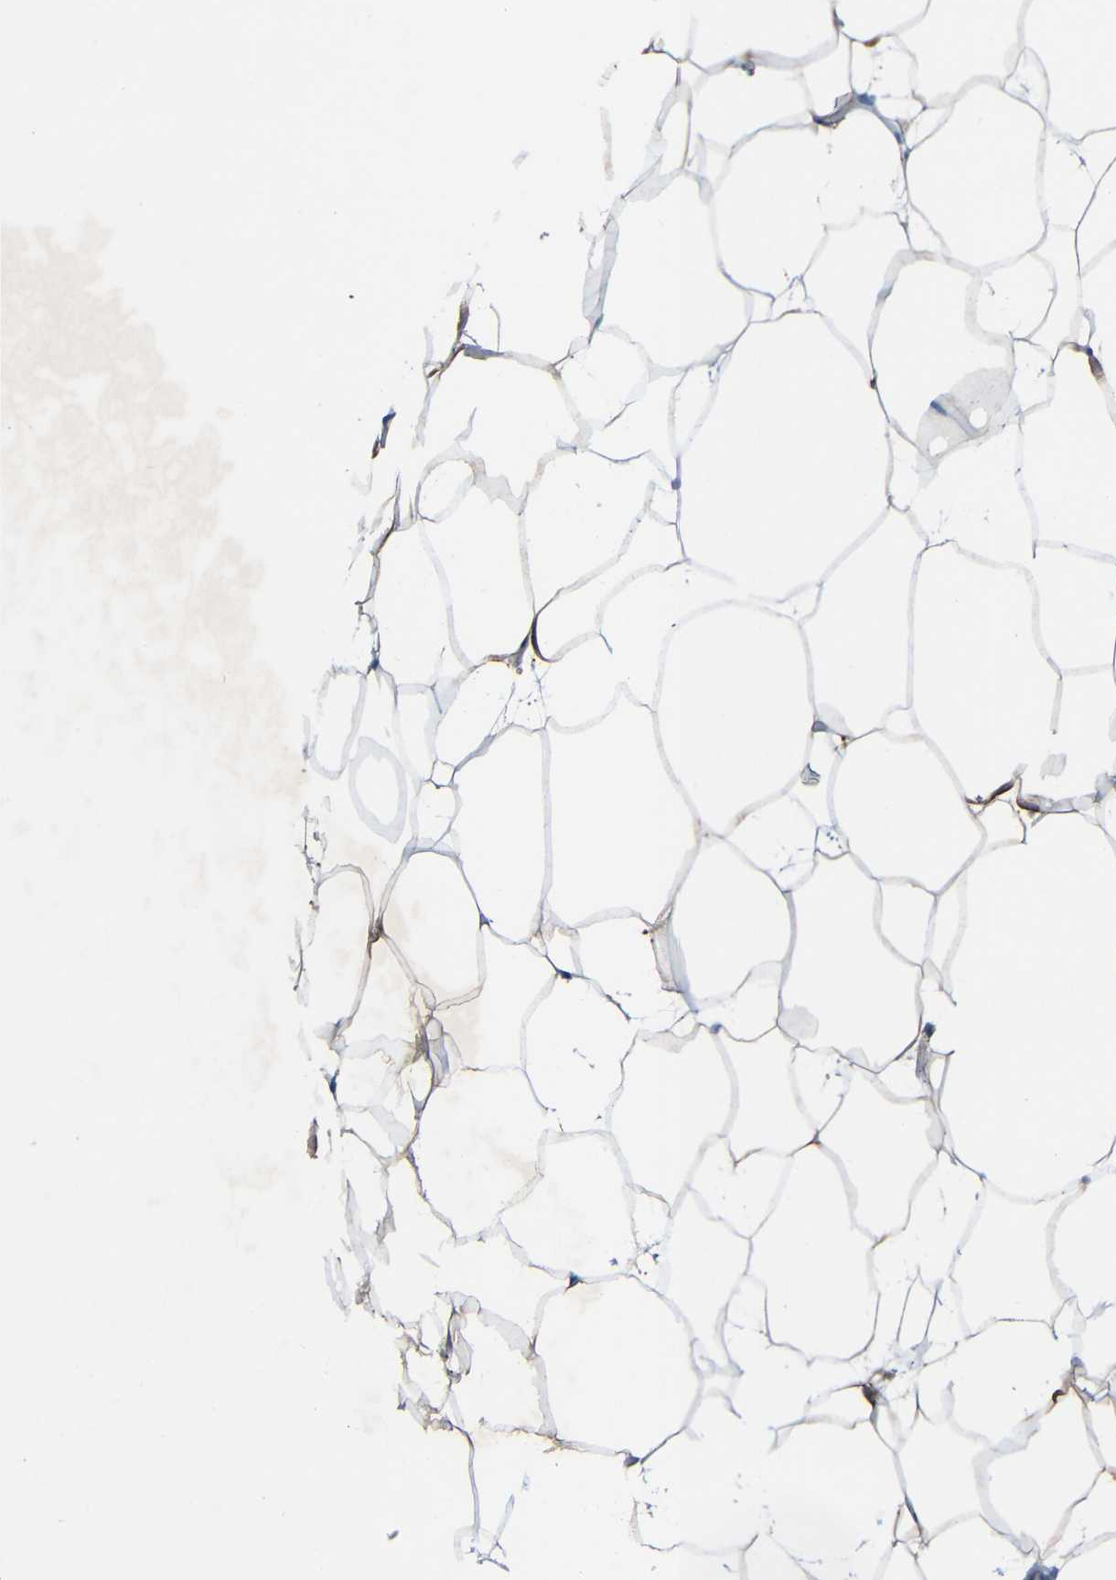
{"staining": {"intensity": "strong", "quantity": ">75%", "location": "cytoplasmic/membranous"}, "tissue": "adipose tissue", "cell_type": "Adipocytes", "image_type": "normal", "snomed": [{"axis": "morphology", "description": "Normal tissue, NOS"}, {"axis": "topography", "description": "Breast"}, {"axis": "topography", "description": "Adipose tissue"}], "caption": "This micrograph exhibits normal adipose tissue stained with immunohistochemistry to label a protein in brown. The cytoplasmic/membranous of adipocytes show strong positivity for the protein. Nuclei are counter-stained blue.", "gene": "TMEM25", "patient": {"sex": "female", "age": 25}}